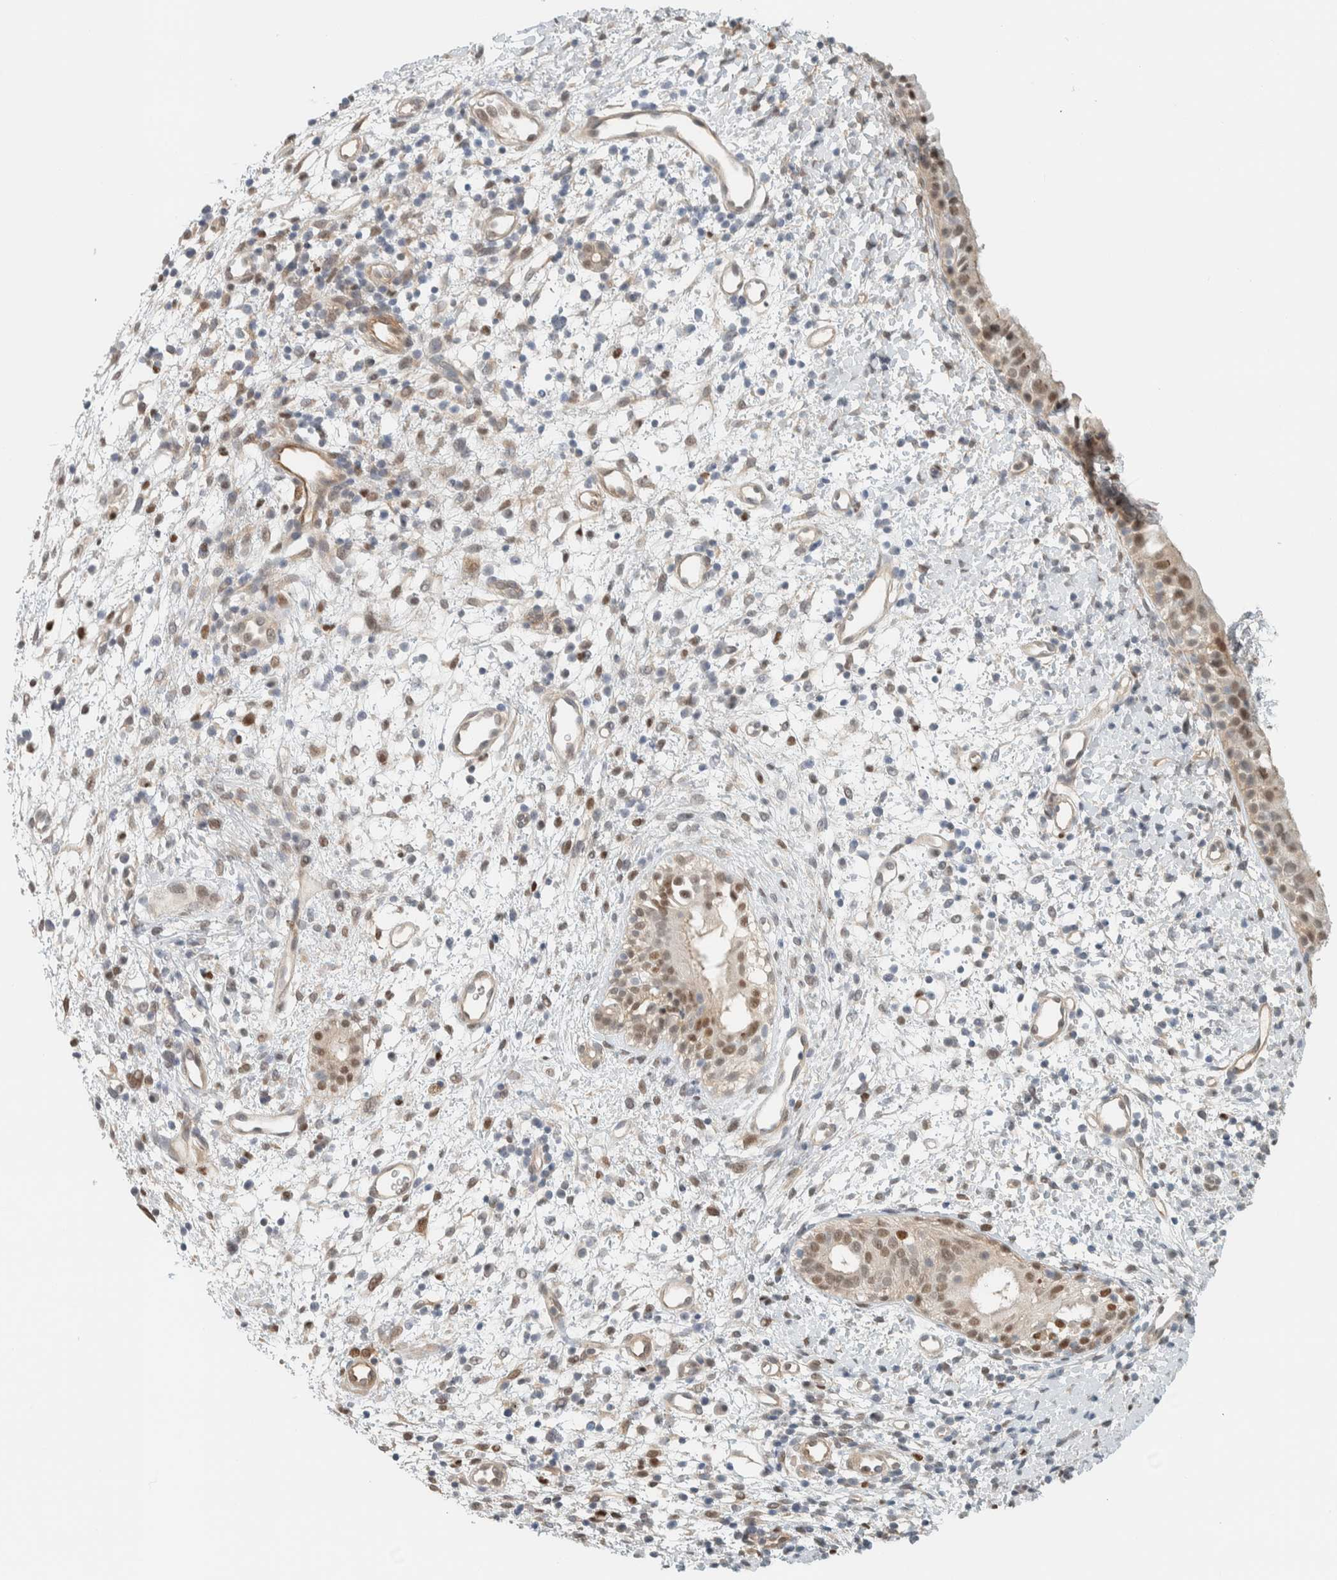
{"staining": {"intensity": "moderate", "quantity": ">75%", "location": "nuclear"}, "tissue": "nasopharynx", "cell_type": "Respiratory epithelial cells", "image_type": "normal", "snomed": [{"axis": "morphology", "description": "Normal tissue, NOS"}, {"axis": "topography", "description": "Nasopharynx"}], "caption": "Moderate nuclear positivity is seen in approximately >75% of respiratory epithelial cells in normal nasopharynx. The protein is stained brown, and the nuclei are stained in blue (DAB (3,3'-diaminobenzidine) IHC with brightfield microscopy, high magnification).", "gene": "TFE3", "patient": {"sex": "male", "age": 22}}